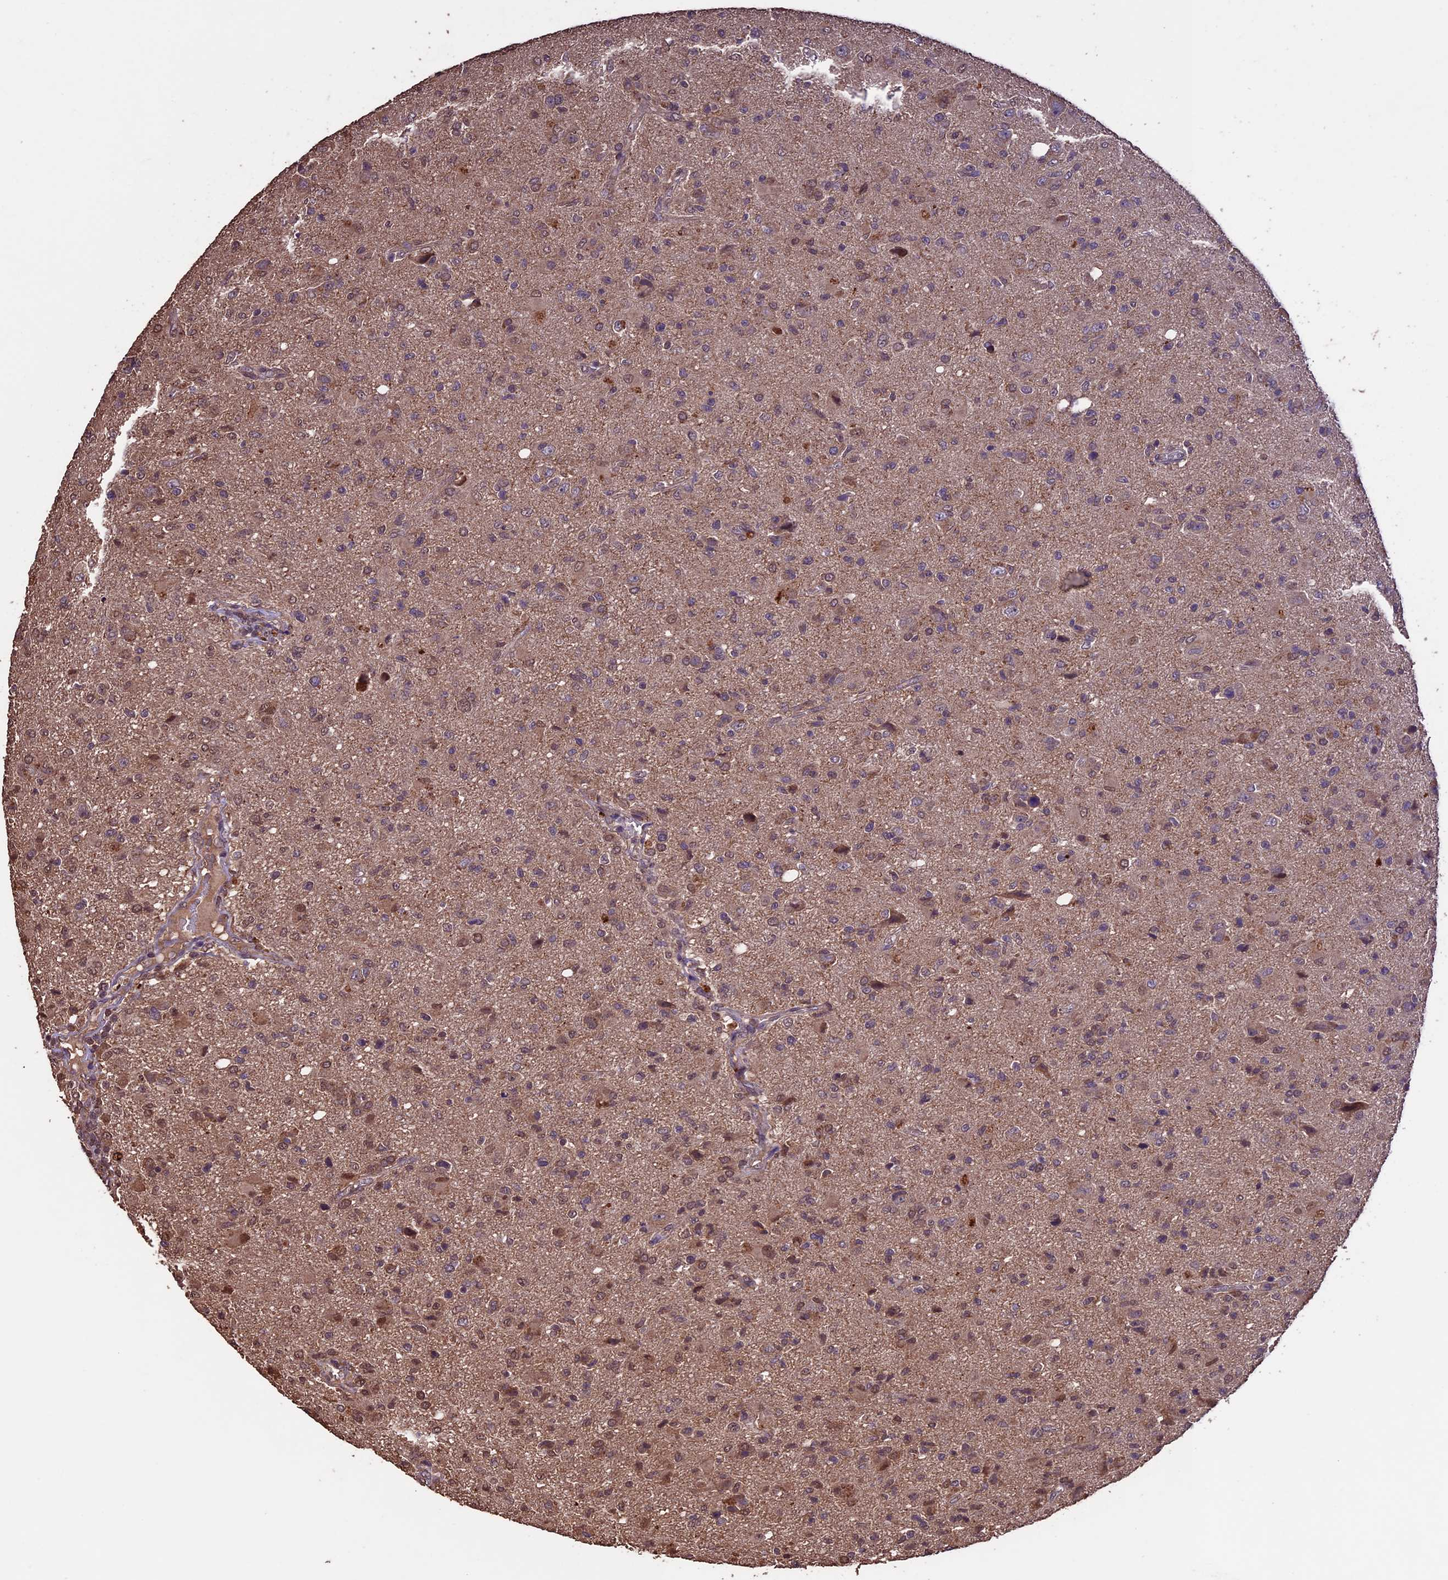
{"staining": {"intensity": "weak", "quantity": "<25%", "location": "cytoplasmic/membranous"}, "tissue": "glioma", "cell_type": "Tumor cells", "image_type": "cancer", "snomed": [{"axis": "morphology", "description": "Glioma, malignant, High grade"}, {"axis": "topography", "description": "Brain"}], "caption": "An immunohistochemistry image of glioma is shown. There is no staining in tumor cells of glioma. (DAB immunohistochemistry (IHC) with hematoxylin counter stain).", "gene": "DIS3L", "patient": {"sex": "female", "age": 57}}